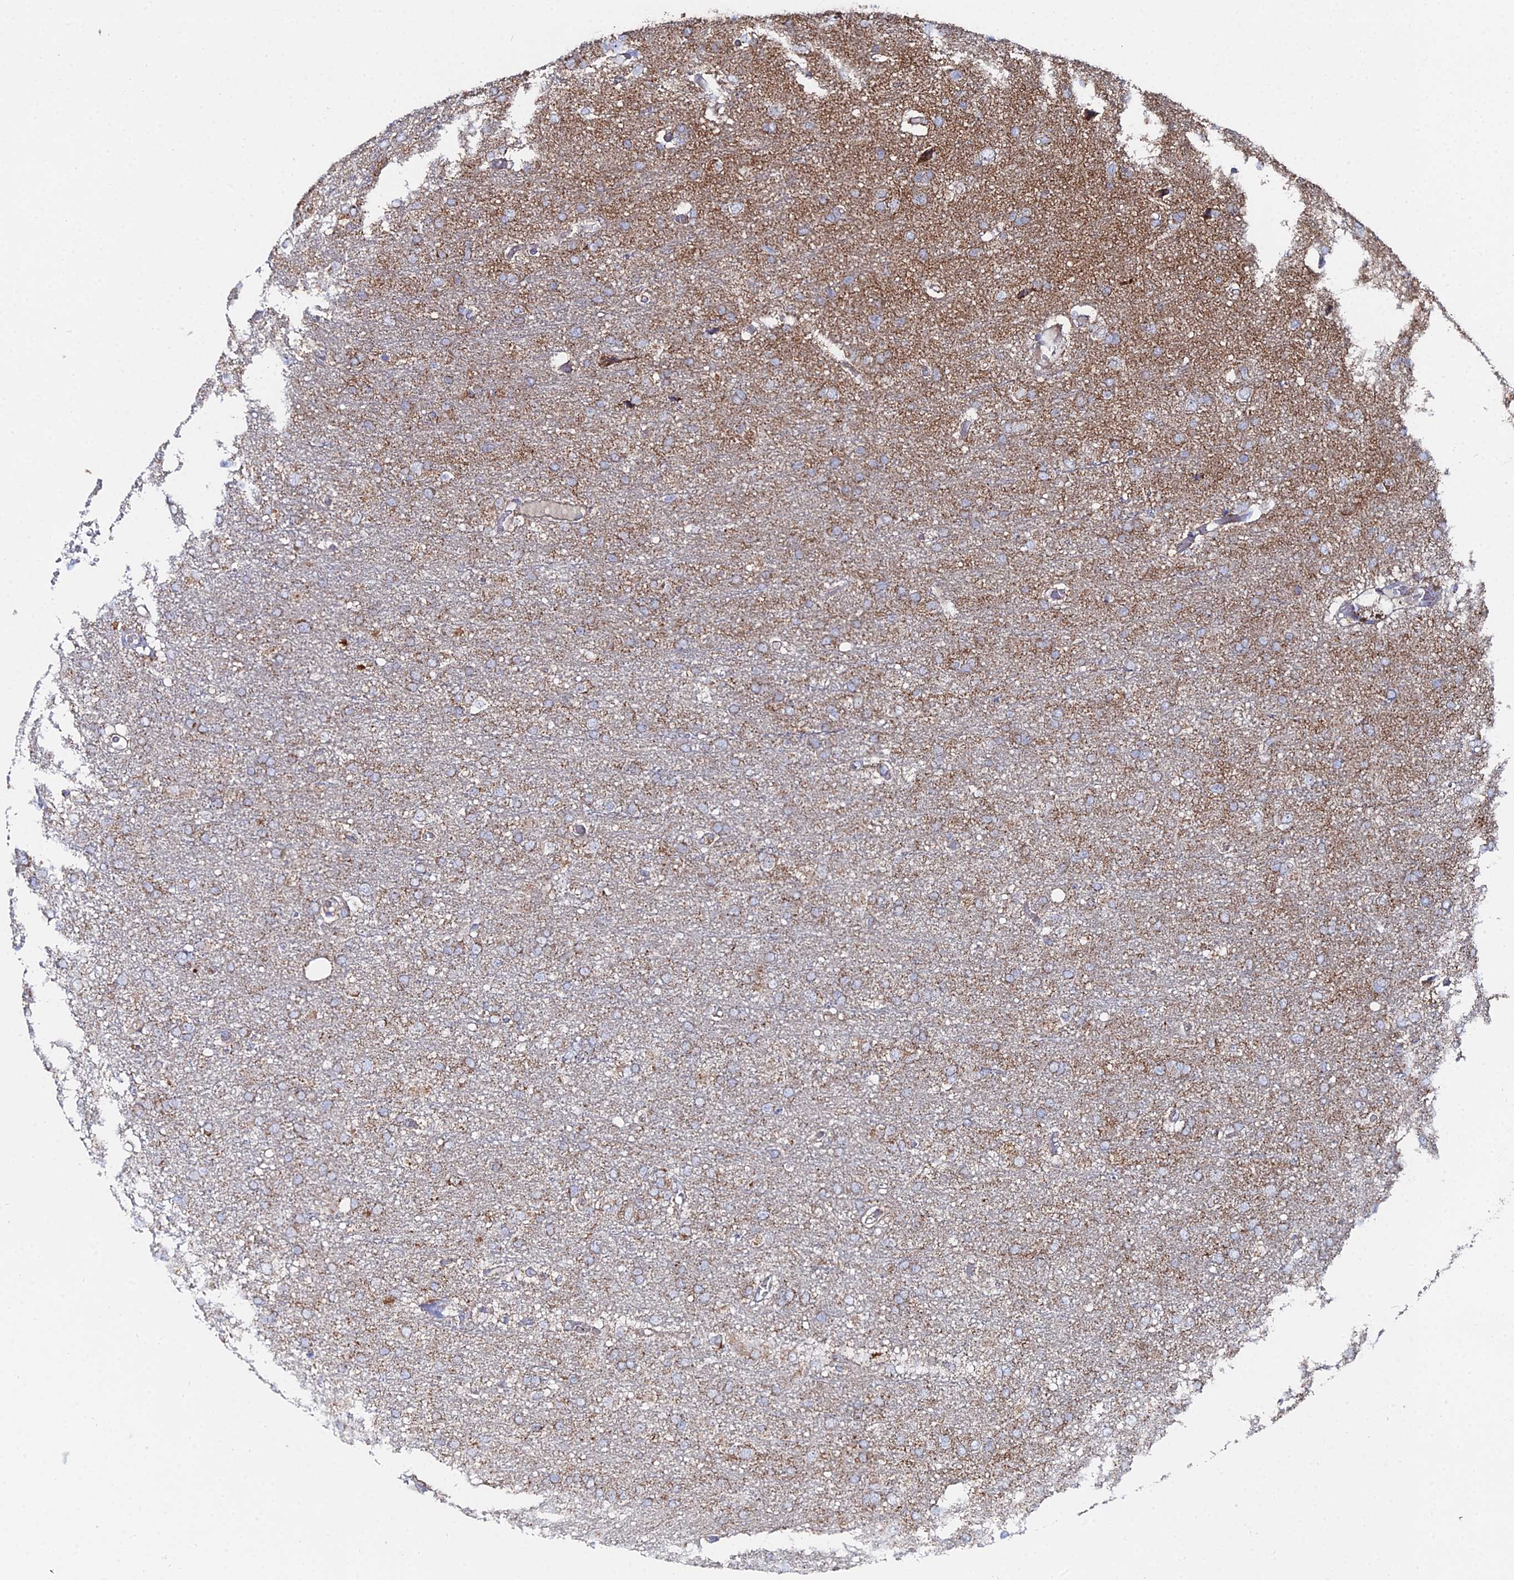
{"staining": {"intensity": "weak", "quantity": "25%-75%", "location": "cytoplasmic/membranous"}, "tissue": "glioma", "cell_type": "Tumor cells", "image_type": "cancer", "snomed": [{"axis": "morphology", "description": "Glioma, malignant, High grade"}, {"axis": "topography", "description": "Brain"}], "caption": "Immunohistochemistry (IHC) image of human glioma stained for a protein (brown), which exhibits low levels of weak cytoplasmic/membranous staining in approximately 25%-75% of tumor cells.", "gene": "MPC1", "patient": {"sex": "female", "age": 74}}